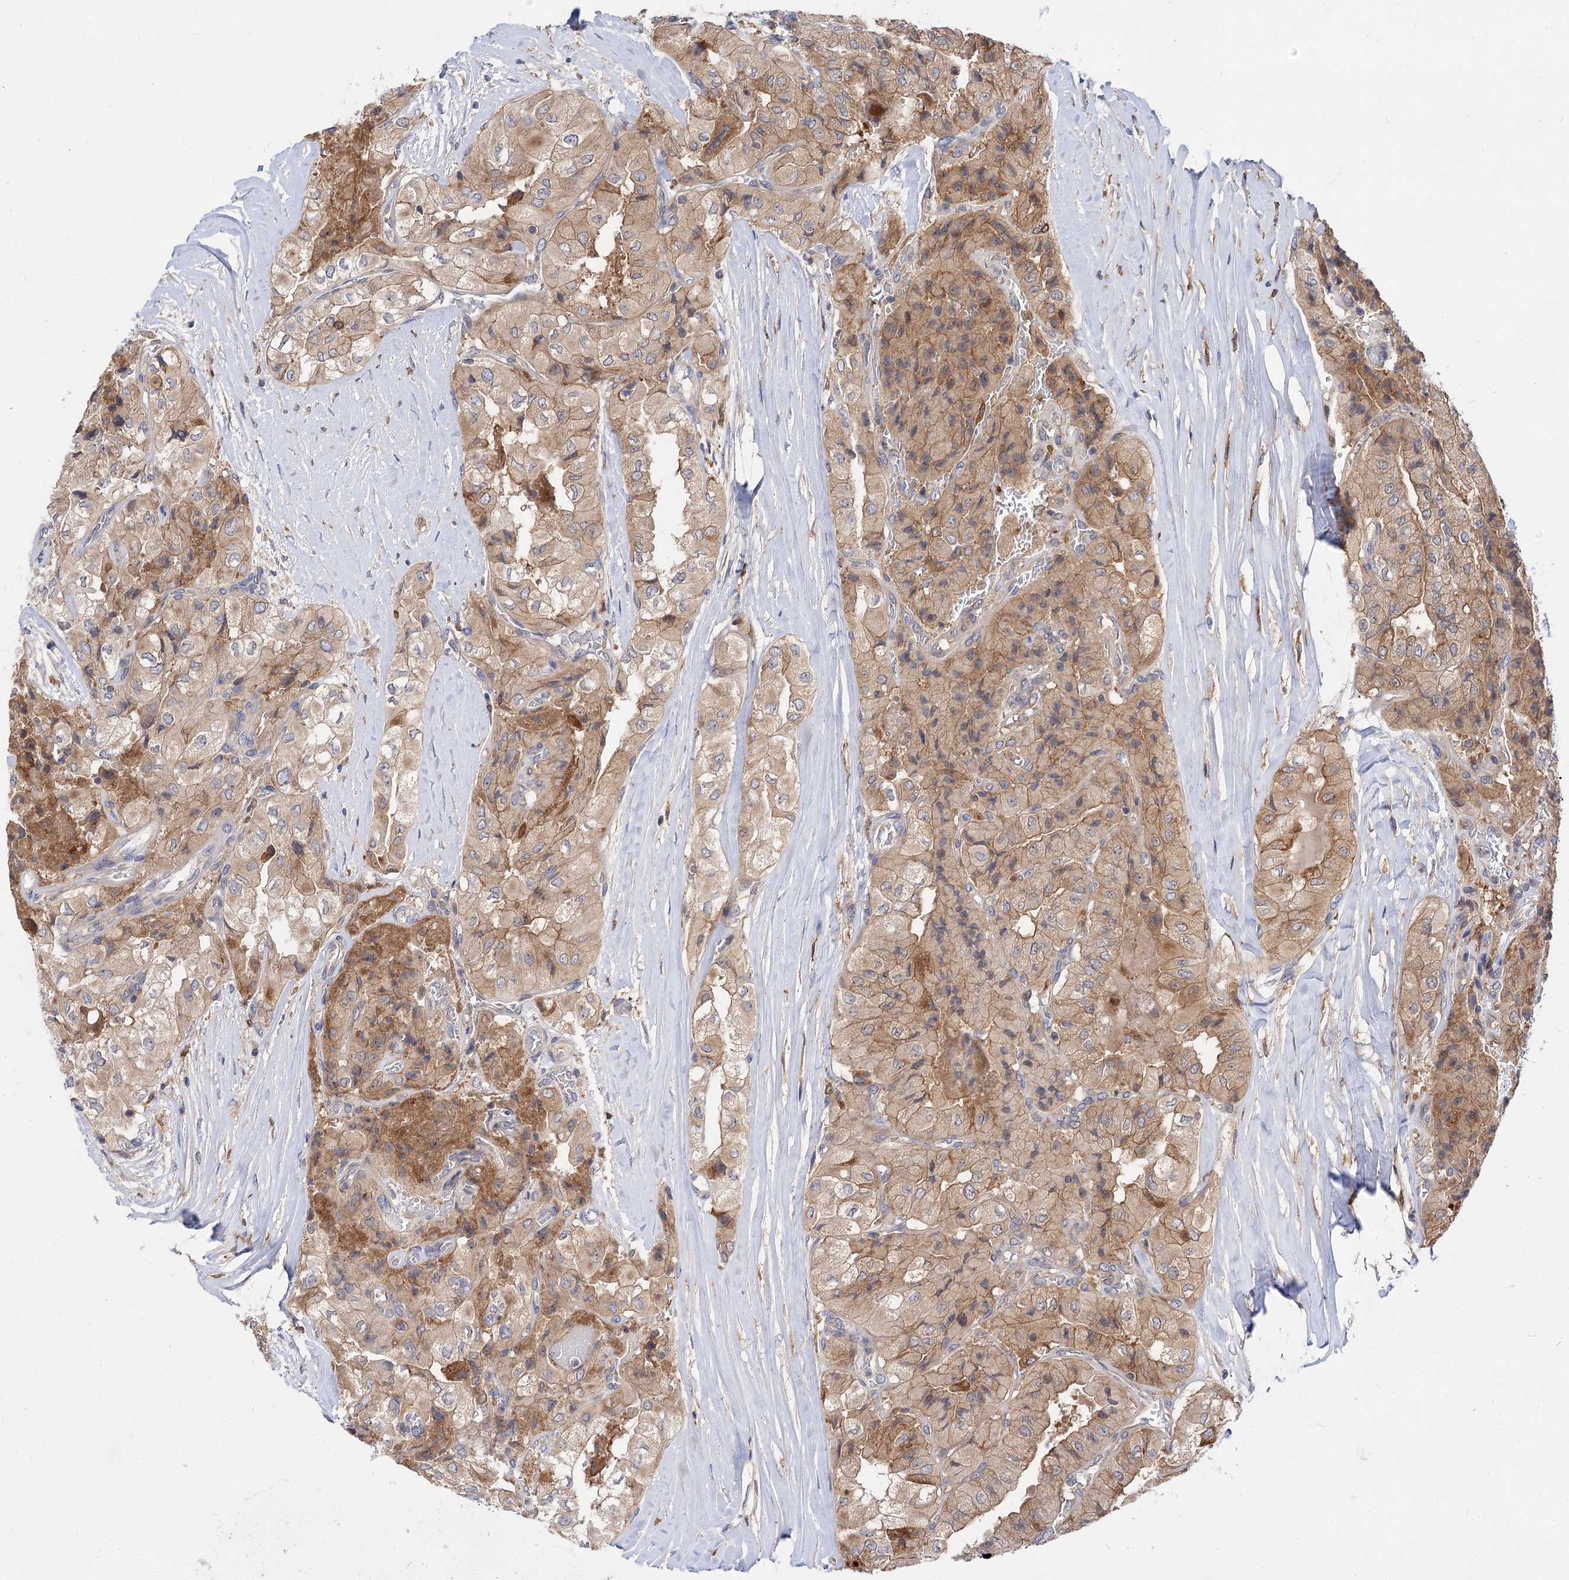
{"staining": {"intensity": "weak", "quantity": ">75%", "location": "cytoplasmic/membranous"}, "tissue": "thyroid cancer", "cell_type": "Tumor cells", "image_type": "cancer", "snomed": [{"axis": "morphology", "description": "Papillary adenocarcinoma, NOS"}, {"axis": "topography", "description": "Thyroid gland"}], "caption": "Thyroid papillary adenocarcinoma stained with immunohistochemistry reveals weak cytoplasmic/membranous positivity in about >75% of tumor cells.", "gene": "PATL1", "patient": {"sex": "female", "age": 59}}